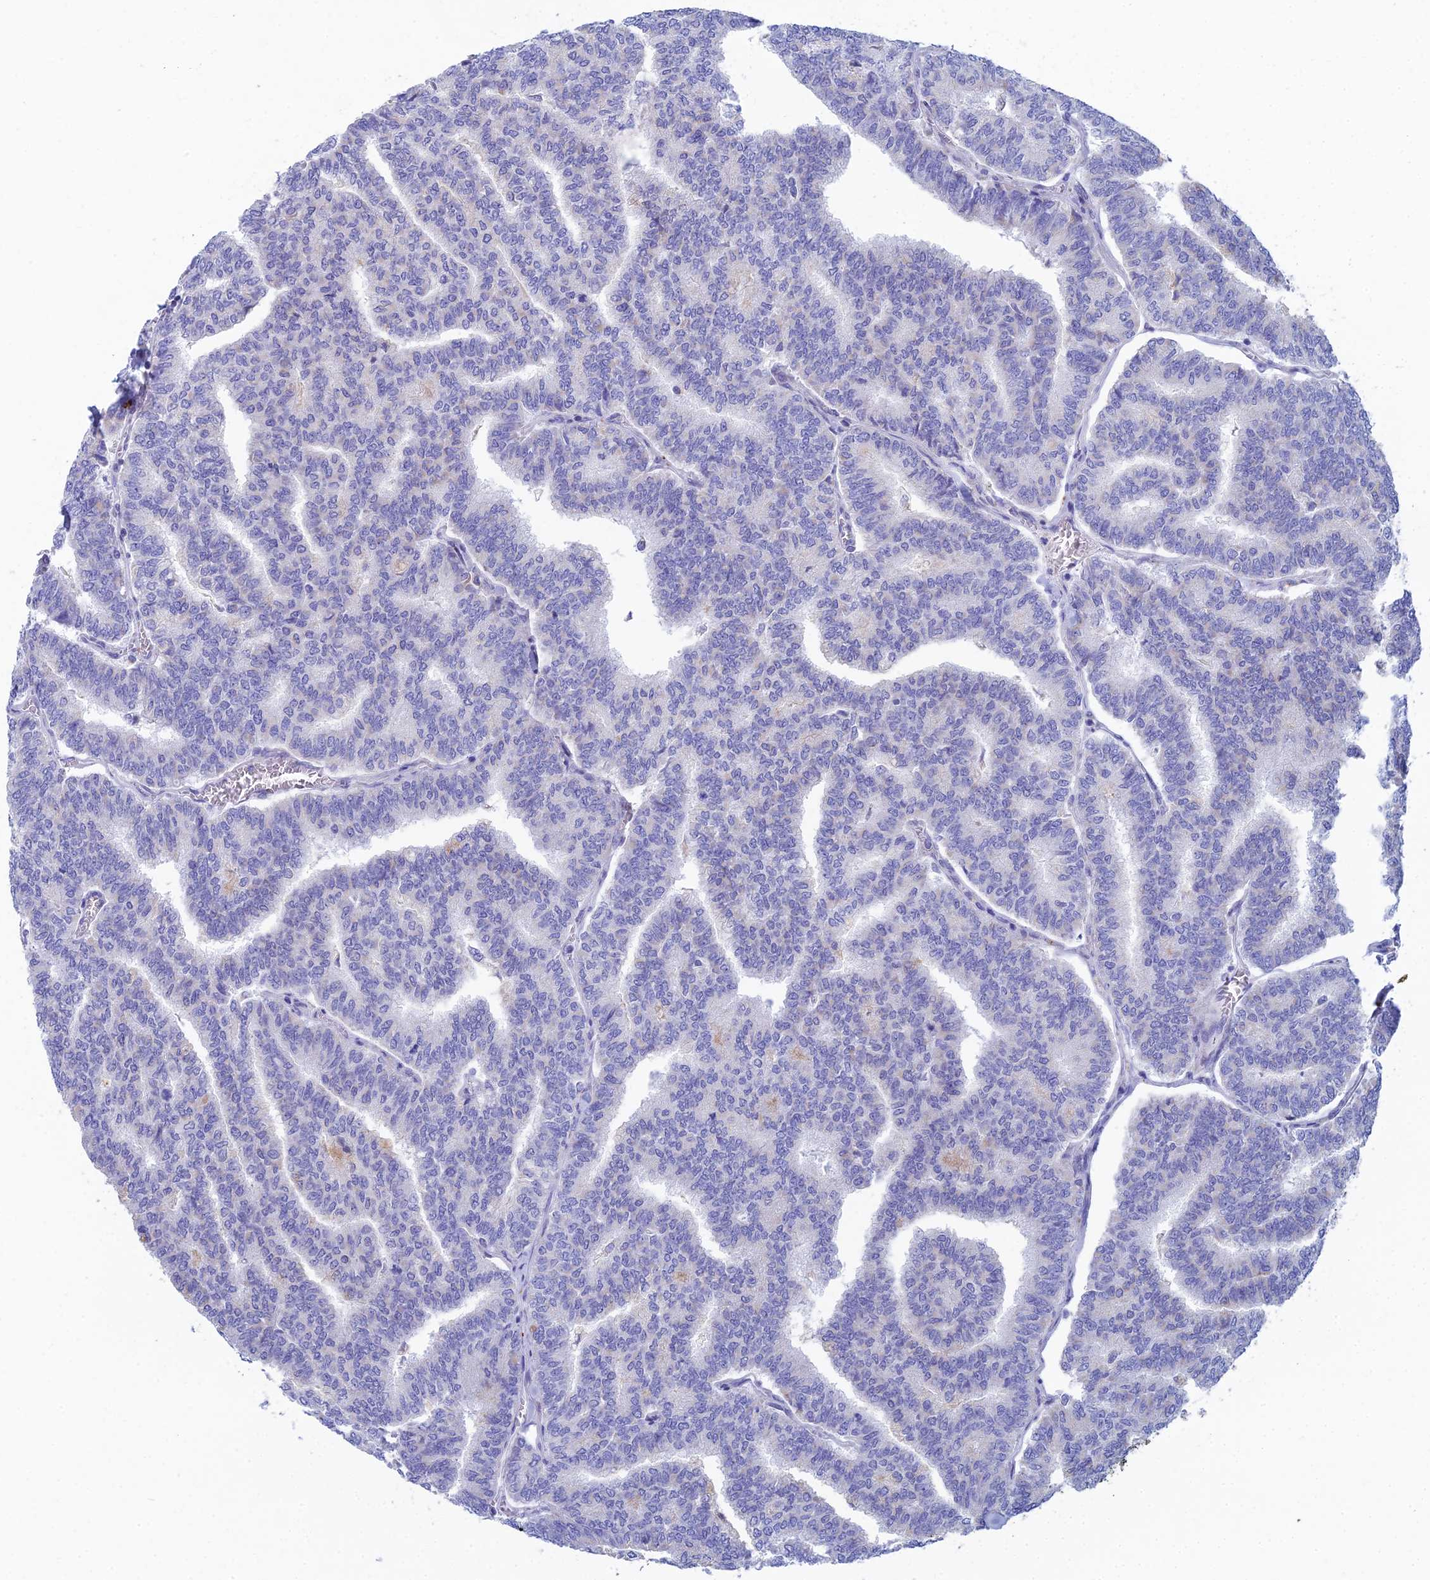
{"staining": {"intensity": "negative", "quantity": "none", "location": "none"}, "tissue": "thyroid cancer", "cell_type": "Tumor cells", "image_type": "cancer", "snomed": [{"axis": "morphology", "description": "Papillary adenocarcinoma, NOS"}, {"axis": "topography", "description": "Thyroid gland"}], "caption": "Thyroid papillary adenocarcinoma was stained to show a protein in brown. There is no significant positivity in tumor cells. (Brightfield microscopy of DAB IHC at high magnification).", "gene": "CFAP210", "patient": {"sex": "female", "age": 35}}